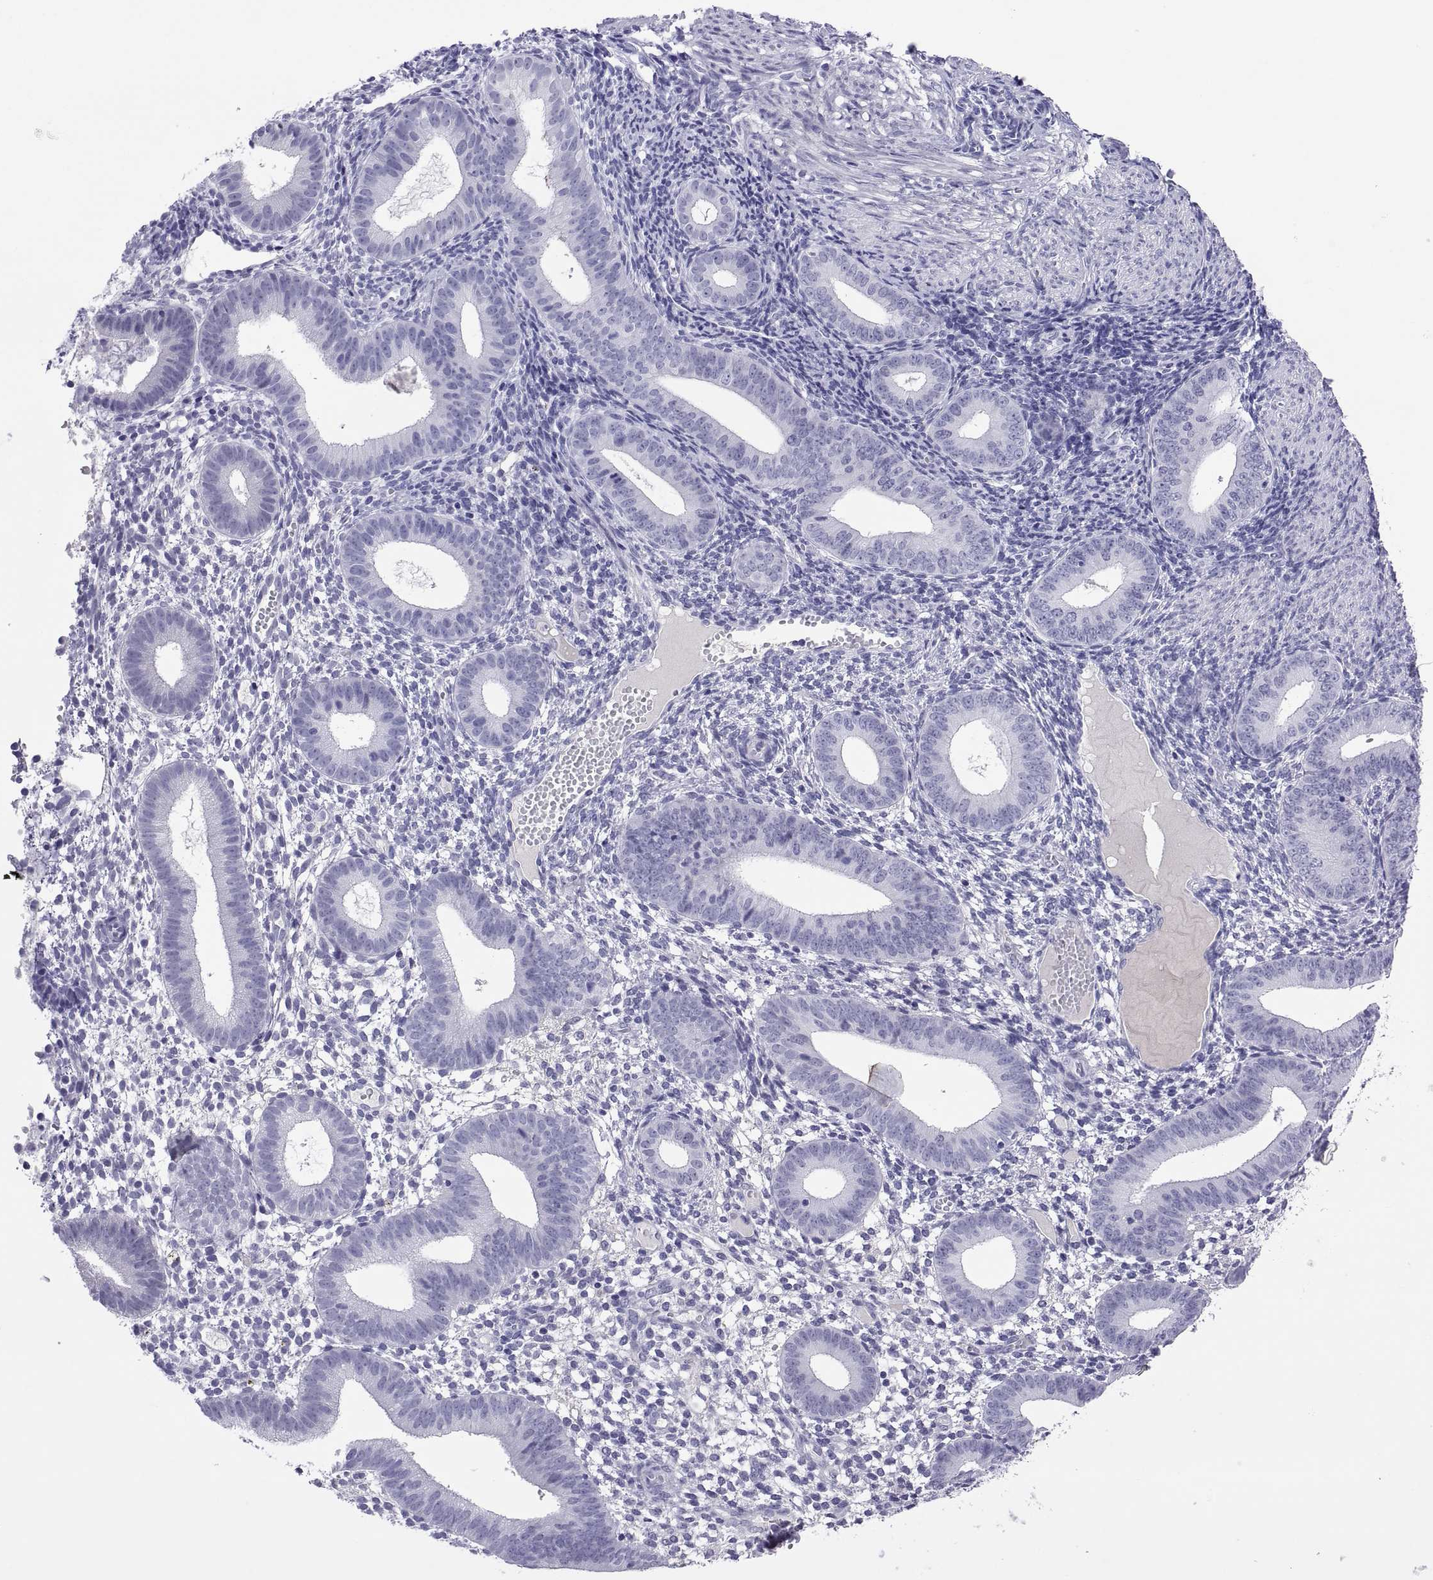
{"staining": {"intensity": "negative", "quantity": "none", "location": "none"}, "tissue": "endometrium", "cell_type": "Cells in endometrial stroma", "image_type": "normal", "snomed": [{"axis": "morphology", "description": "Normal tissue, NOS"}, {"axis": "topography", "description": "Endometrium"}], "caption": "Unremarkable endometrium was stained to show a protein in brown. There is no significant staining in cells in endometrial stroma. Nuclei are stained in blue.", "gene": "CHCT1", "patient": {"sex": "female", "age": 39}}